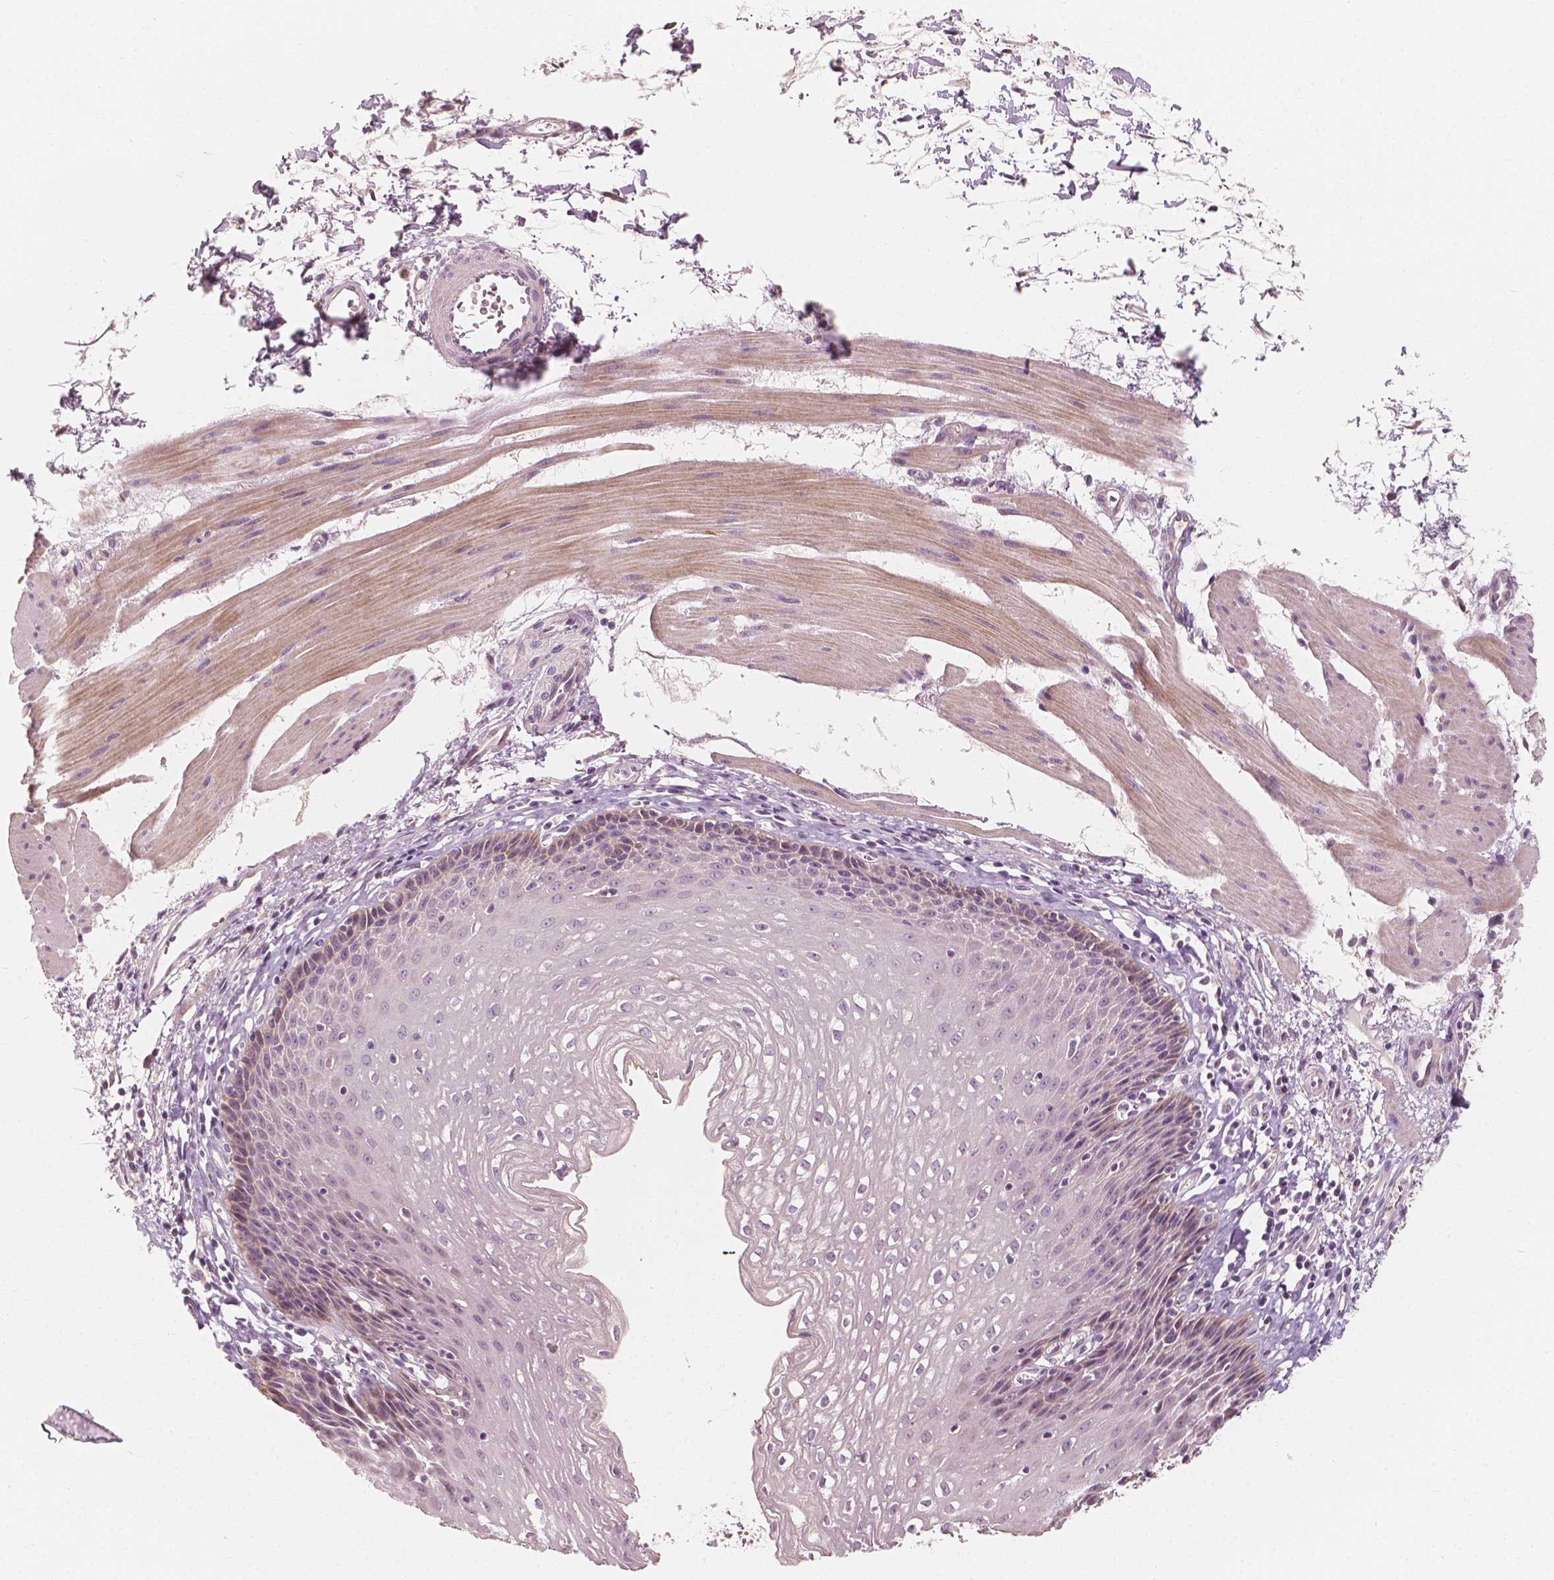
{"staining": {"intensity": "weak", "quantity": "<25%", "location": "cytoplasmic/membranous"}, "tissue": "esophagus", "cell_type": "Squamous epithelial cells", "image_type": "normal", "snomed": [{"axis": "morphology", "description": "Normal tissue, NOS"}, {"axis": "topography", "description": "Esophagus"}], "caption": "Immunohistochemical staining of unremarkable esophagus shows no significant staining in squamous epithelial cells. (DAB immunohistochemistry (IHC) visualized using brightfield microscopy, high magnification).", "gene": "SHPK", "patient": {"sex": "female", "age": 64}}